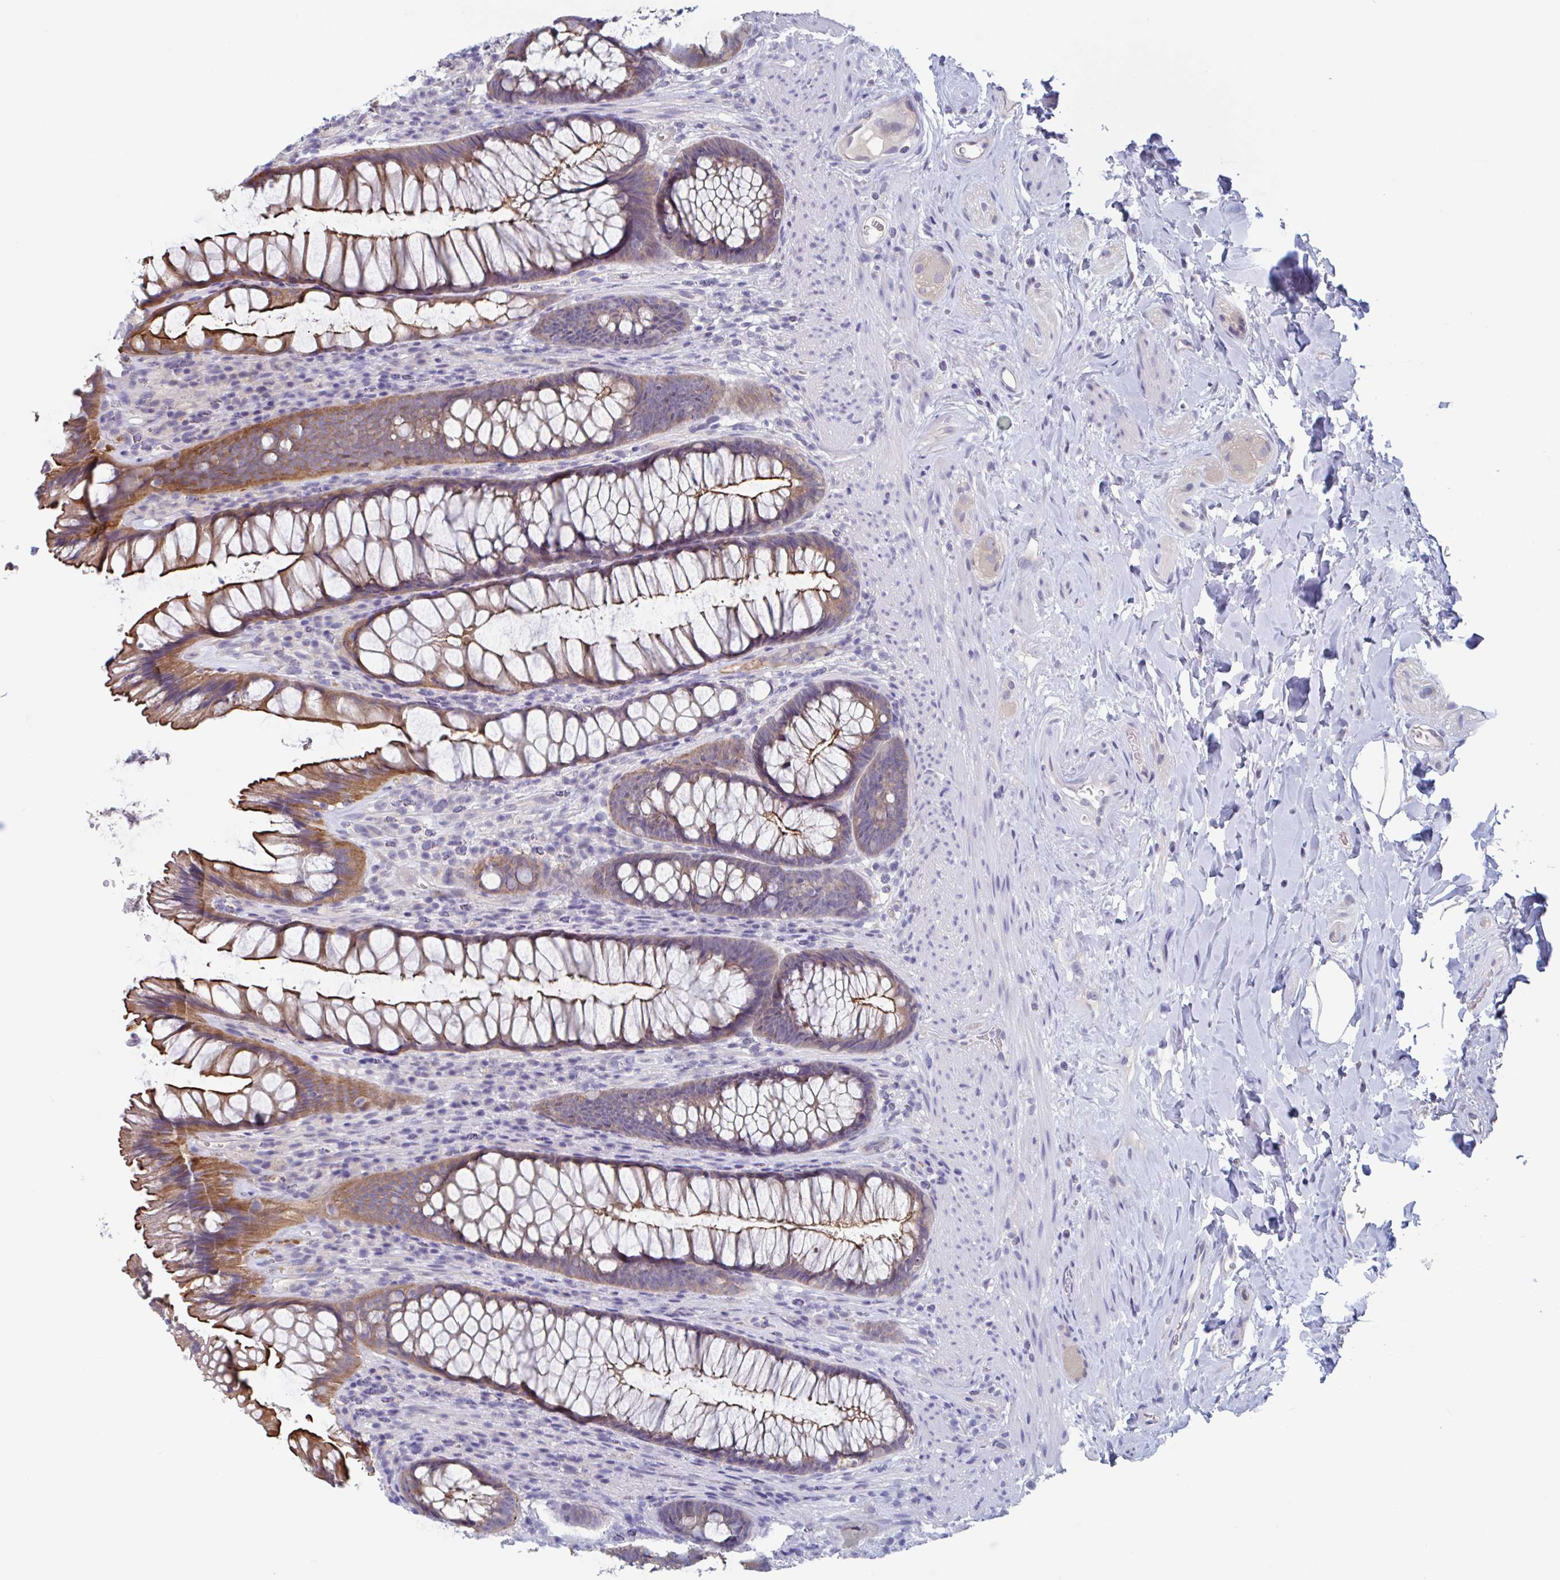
{"staining": {"intensity": "moderate", "quantity": ">75%", "location": "cytoplasmic/membranous"}, "tissue": "rectum", "cell_type": "Glandular cells", "image_type": "normal", "snomed": [{"axis": "morphology", "description": "Normal tissue, NOS"}, {"axis": "topography", "description": "Rectum"}], "caption": "Immunohistochemical staining of unremarkable human rectum reveals moderate cytoplasmic/membranous protein expression in approximately >75% of glandular cells. The staining was performed using DAB, with brown indicating positive protein expression. Nuclei are stained blue with hematoxylin.", "gene": "UNKL", "patient": {"sex": "male", "age": 53}}